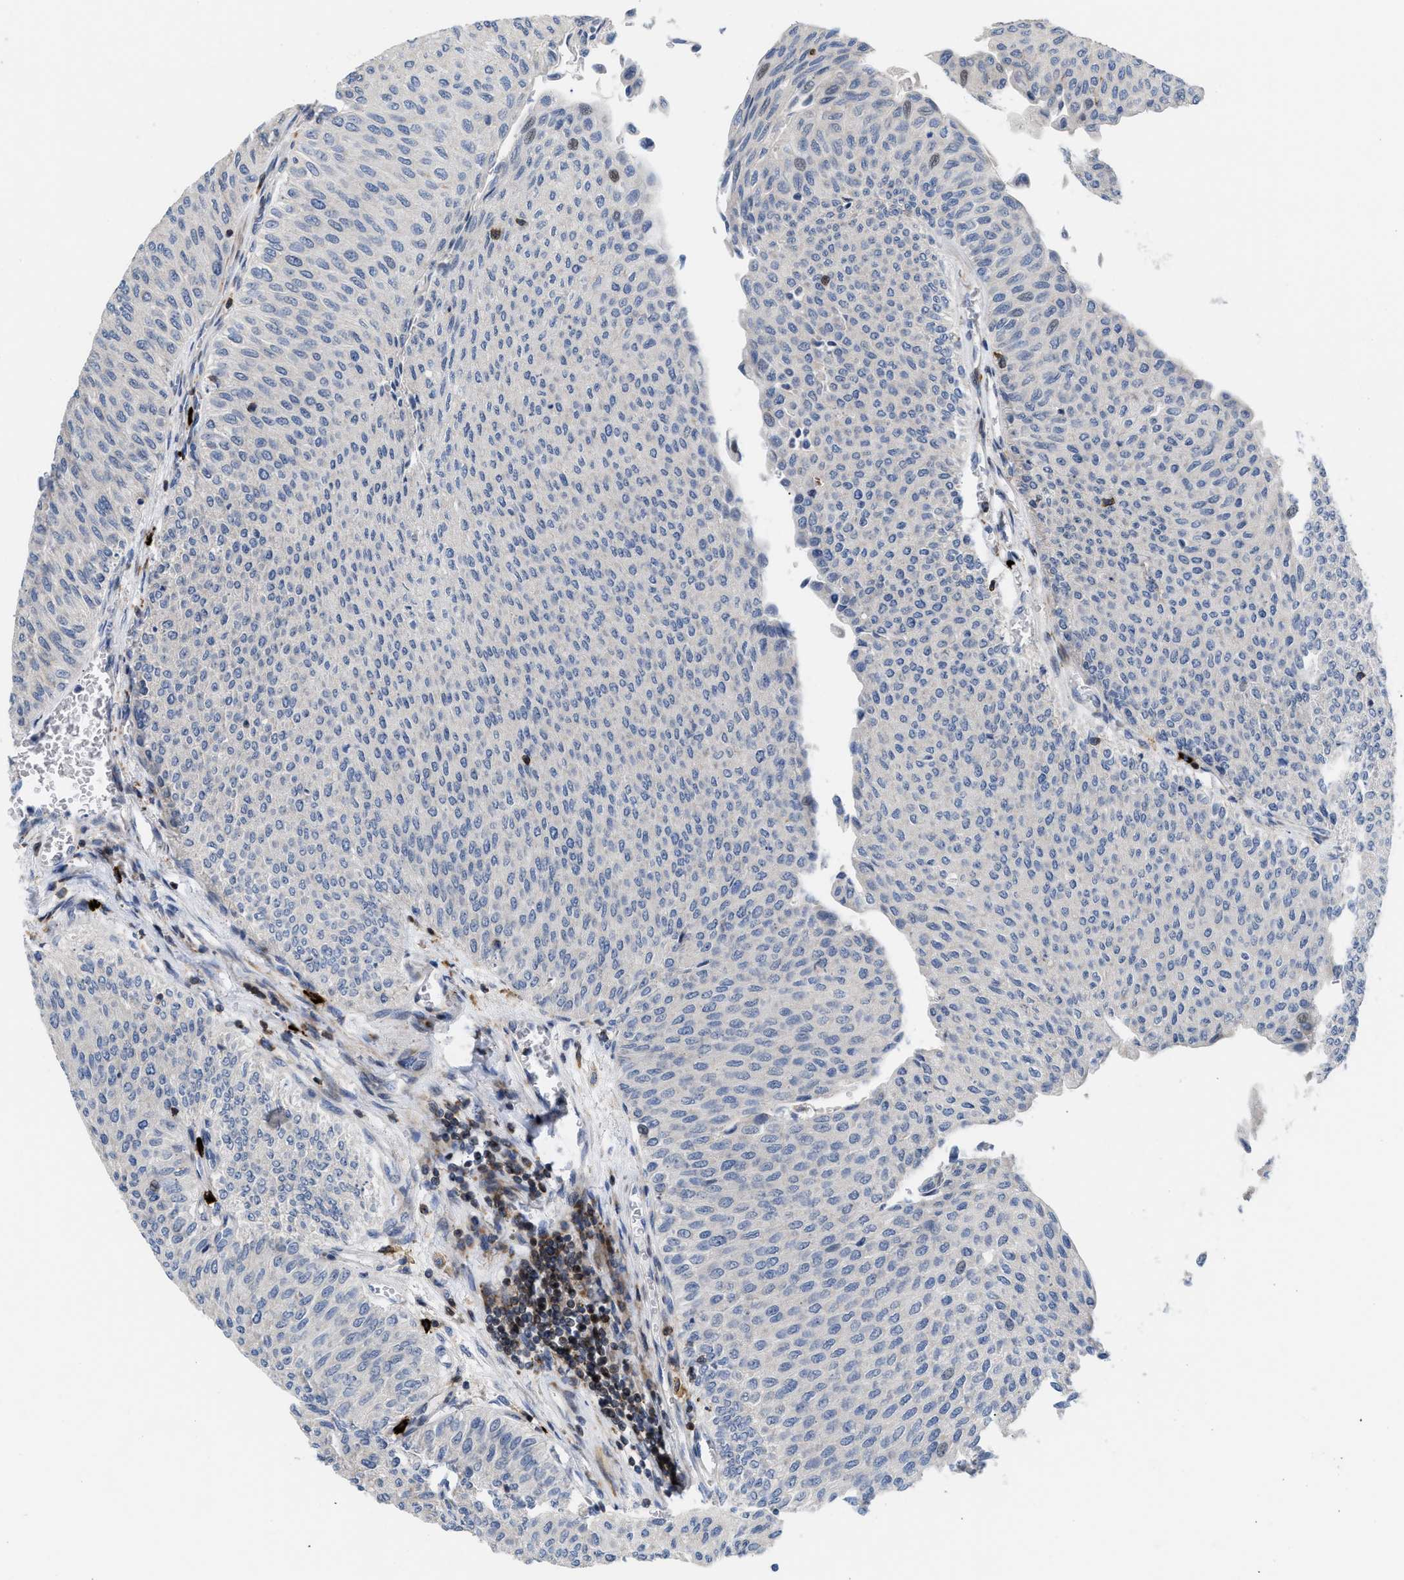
{"staining": {"intensity": "negative", "quantity": "none", "location": "none"}, "tissue": "urothelial cancer", "cell_type": "Tumor cells", "image_type": "cancer", "snomed": [{"axis": "morphology", "description": "Urothelial carcinoma, Low grade"}, {"axis": "topography", "description": "Urinary bladder"}], "caption": "Immunohistochemistry (IHC) of urothelial cancer displays no staining in tumor cells.", "gene": "ATP9A", "patient": {"sex": "male", "age": 78}}